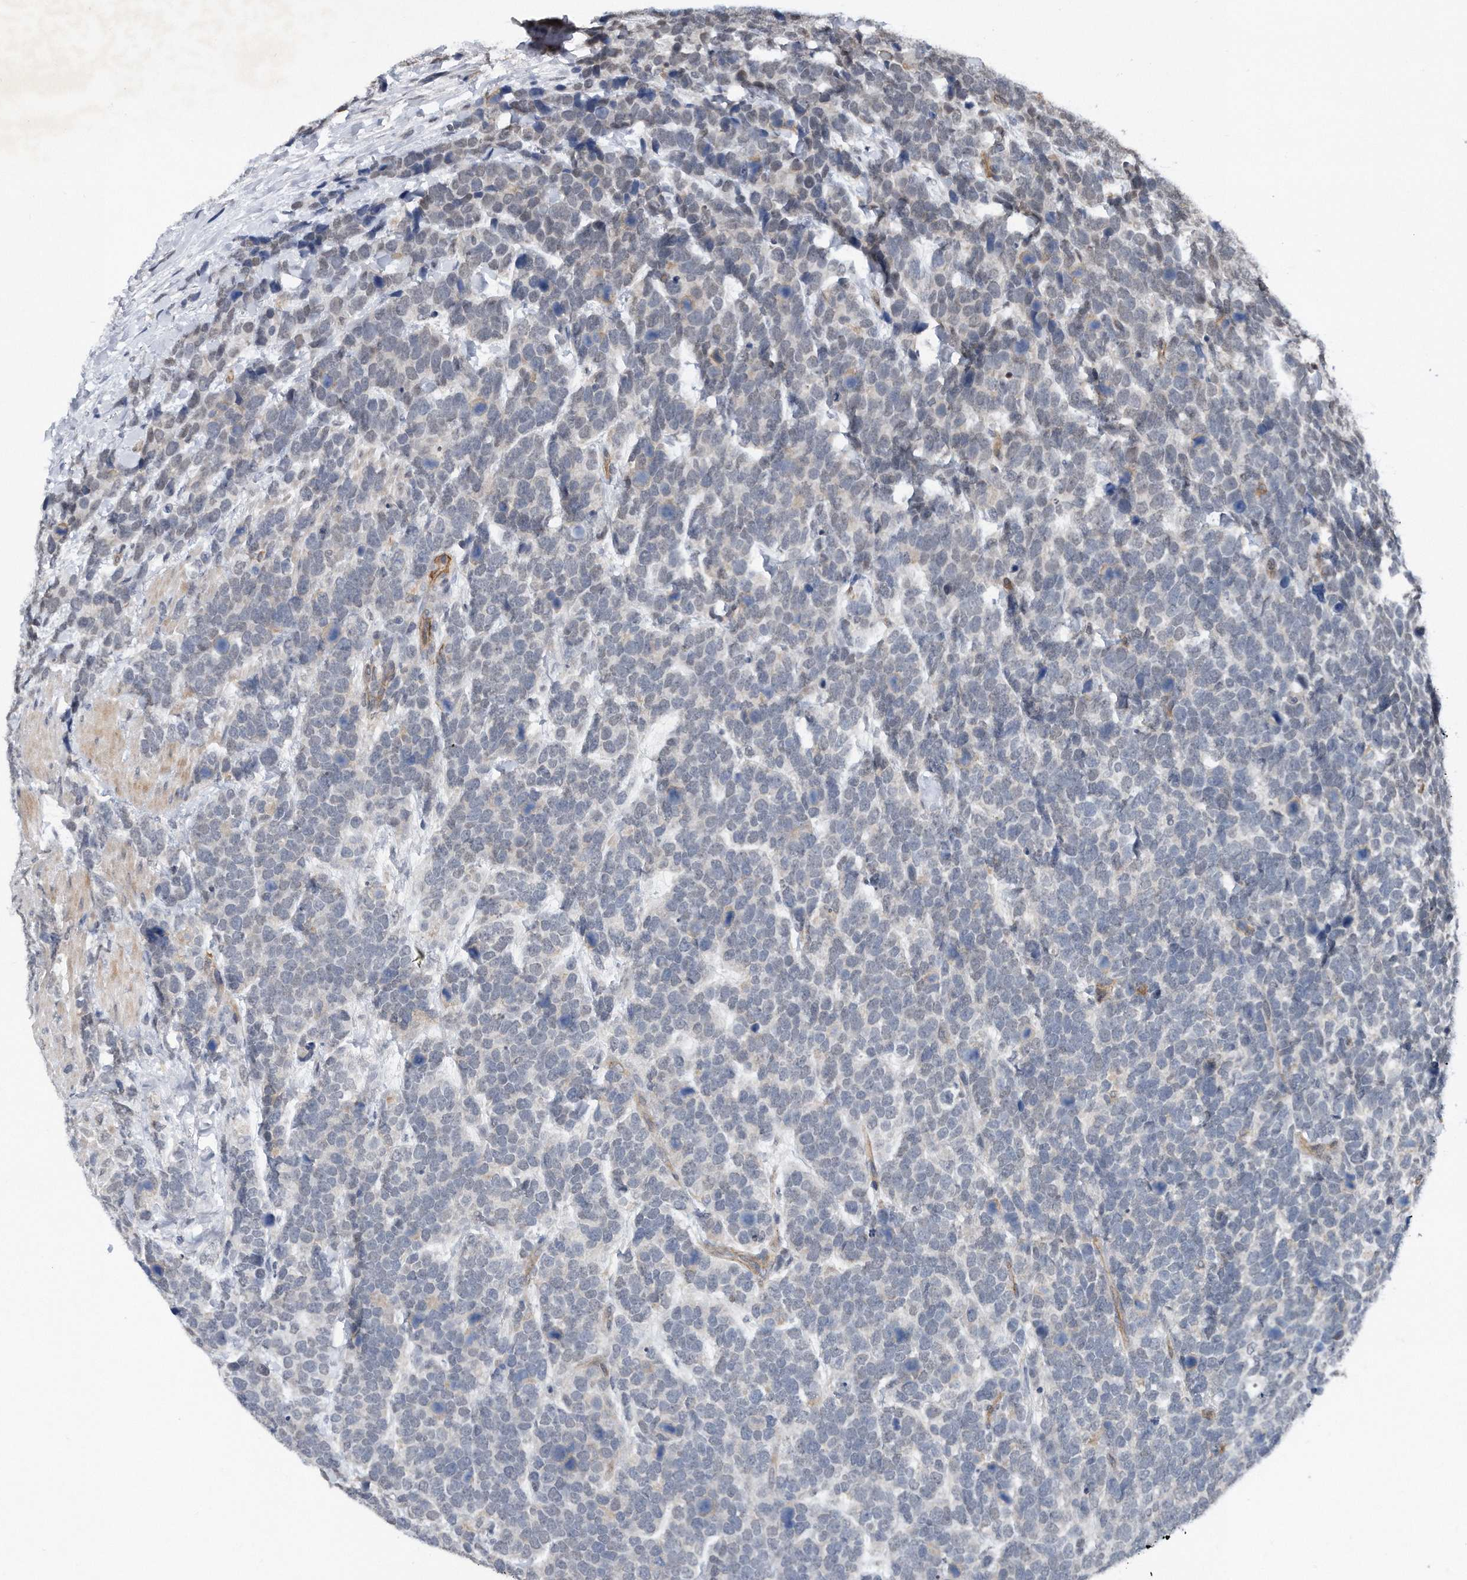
{"staining": {"intensity": "negative", "quantity": "none", "location": "none"}, "tissue": "urothelial cancer", "cell_type": "Tumor cells", "image_type": "cancer", "snomed": [{"axis": "morphology", "description": "Urothelial carcinoma, High grade"}, {"axis": "topography", "description": "Urinary bladder"}], "caption": "Tumor cells are negative for brown protein staining in urothelial cancer. The staining is performed using DAB (3,3'-diaminobenzidine) brown chromogen with nuclei counter-stained in using hematoxylin.", "gene": "TP53INP1", "patient": {"sex": "female", "age": 82}}